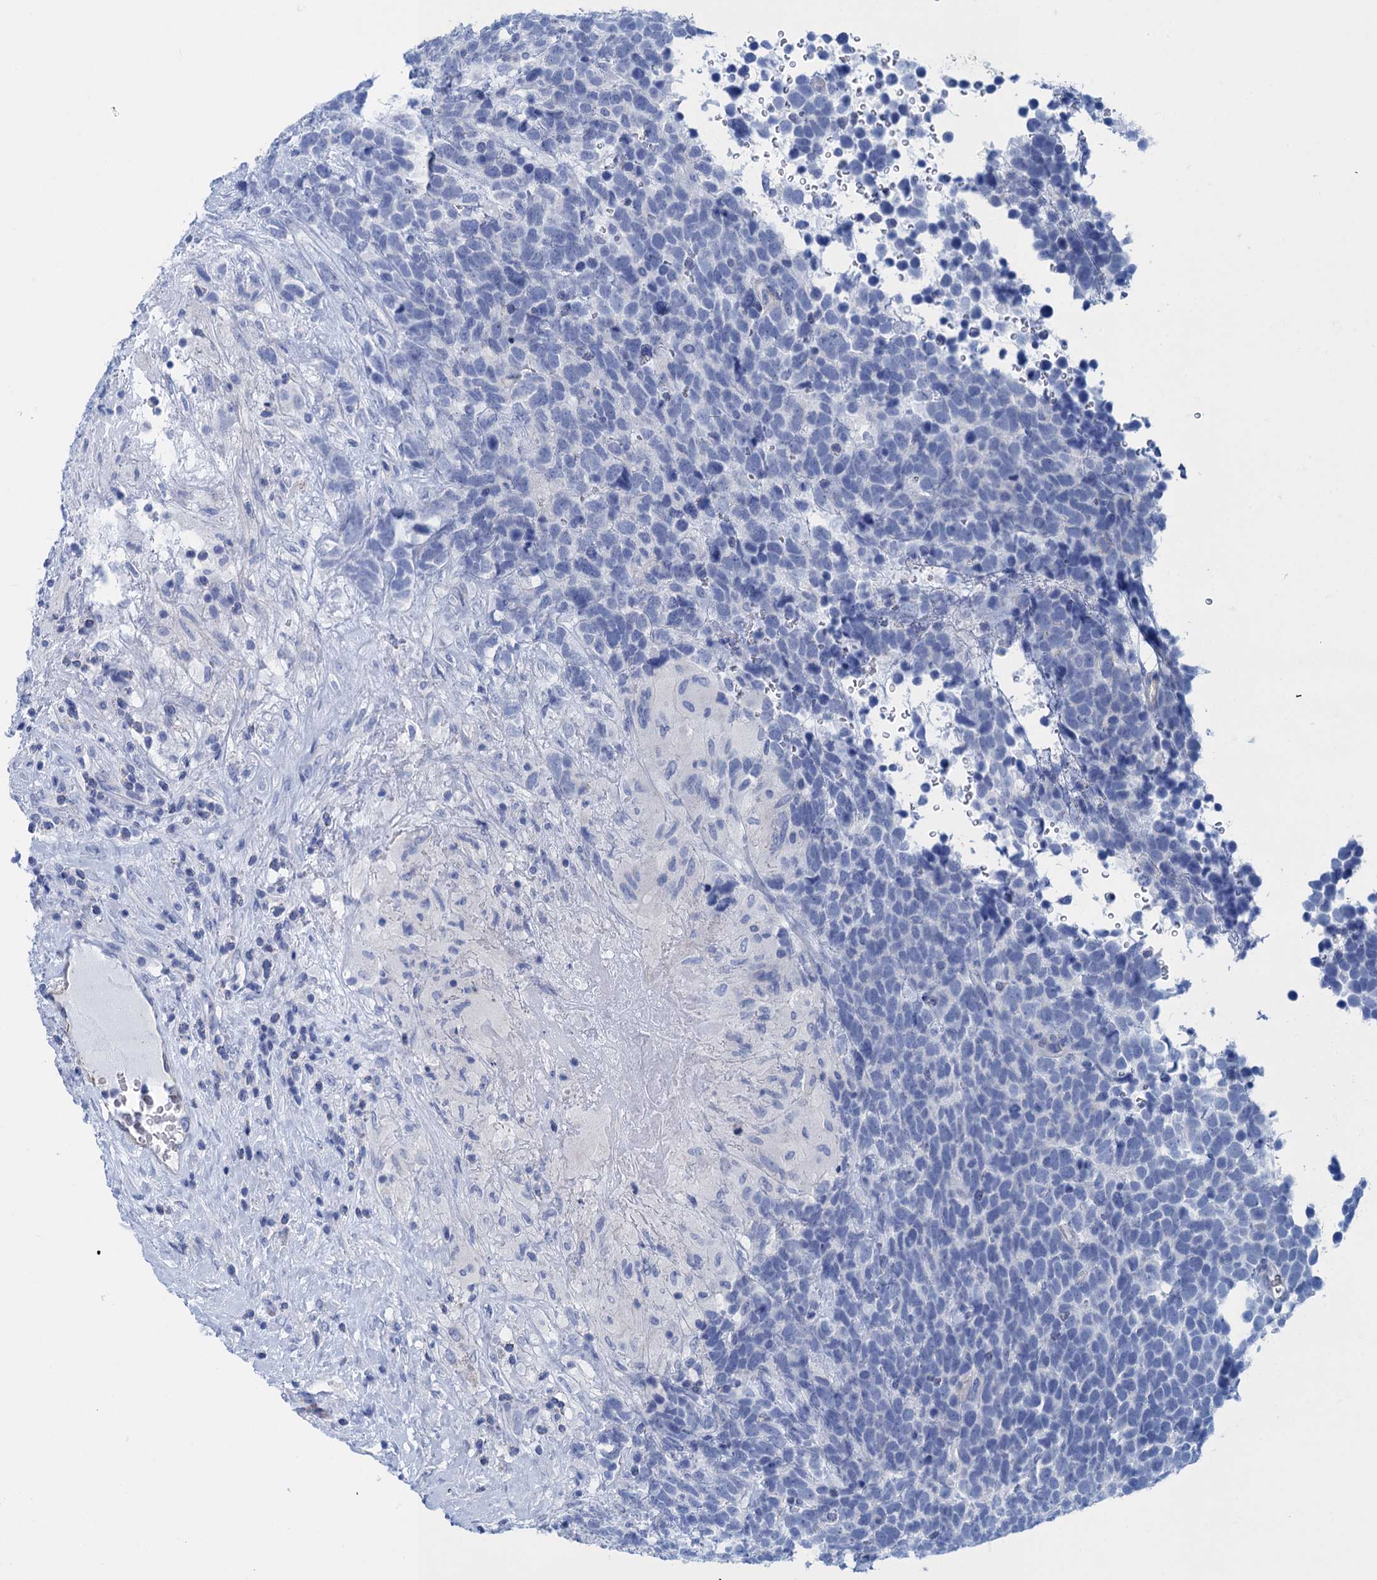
{"staining": {"intensity": "negative", "quantity": "none", "location": "none"}, "tissue": "urothelial cancer", "cell_type": "Tumor cells", "image_type": "cancer", "snomed": [{"axis": "morphology", "description": "Urothelial carcinoma, High grade"}, {"axis": "topography", "description": "Urinary bladder"}], "caption": "Urothelial carcinoma (high-grade) was stained to show a protein in brown. There is no significant positivity in tumor cells.", "gene": "CALML5", "patient": {"sex": "female", "age": 82}}